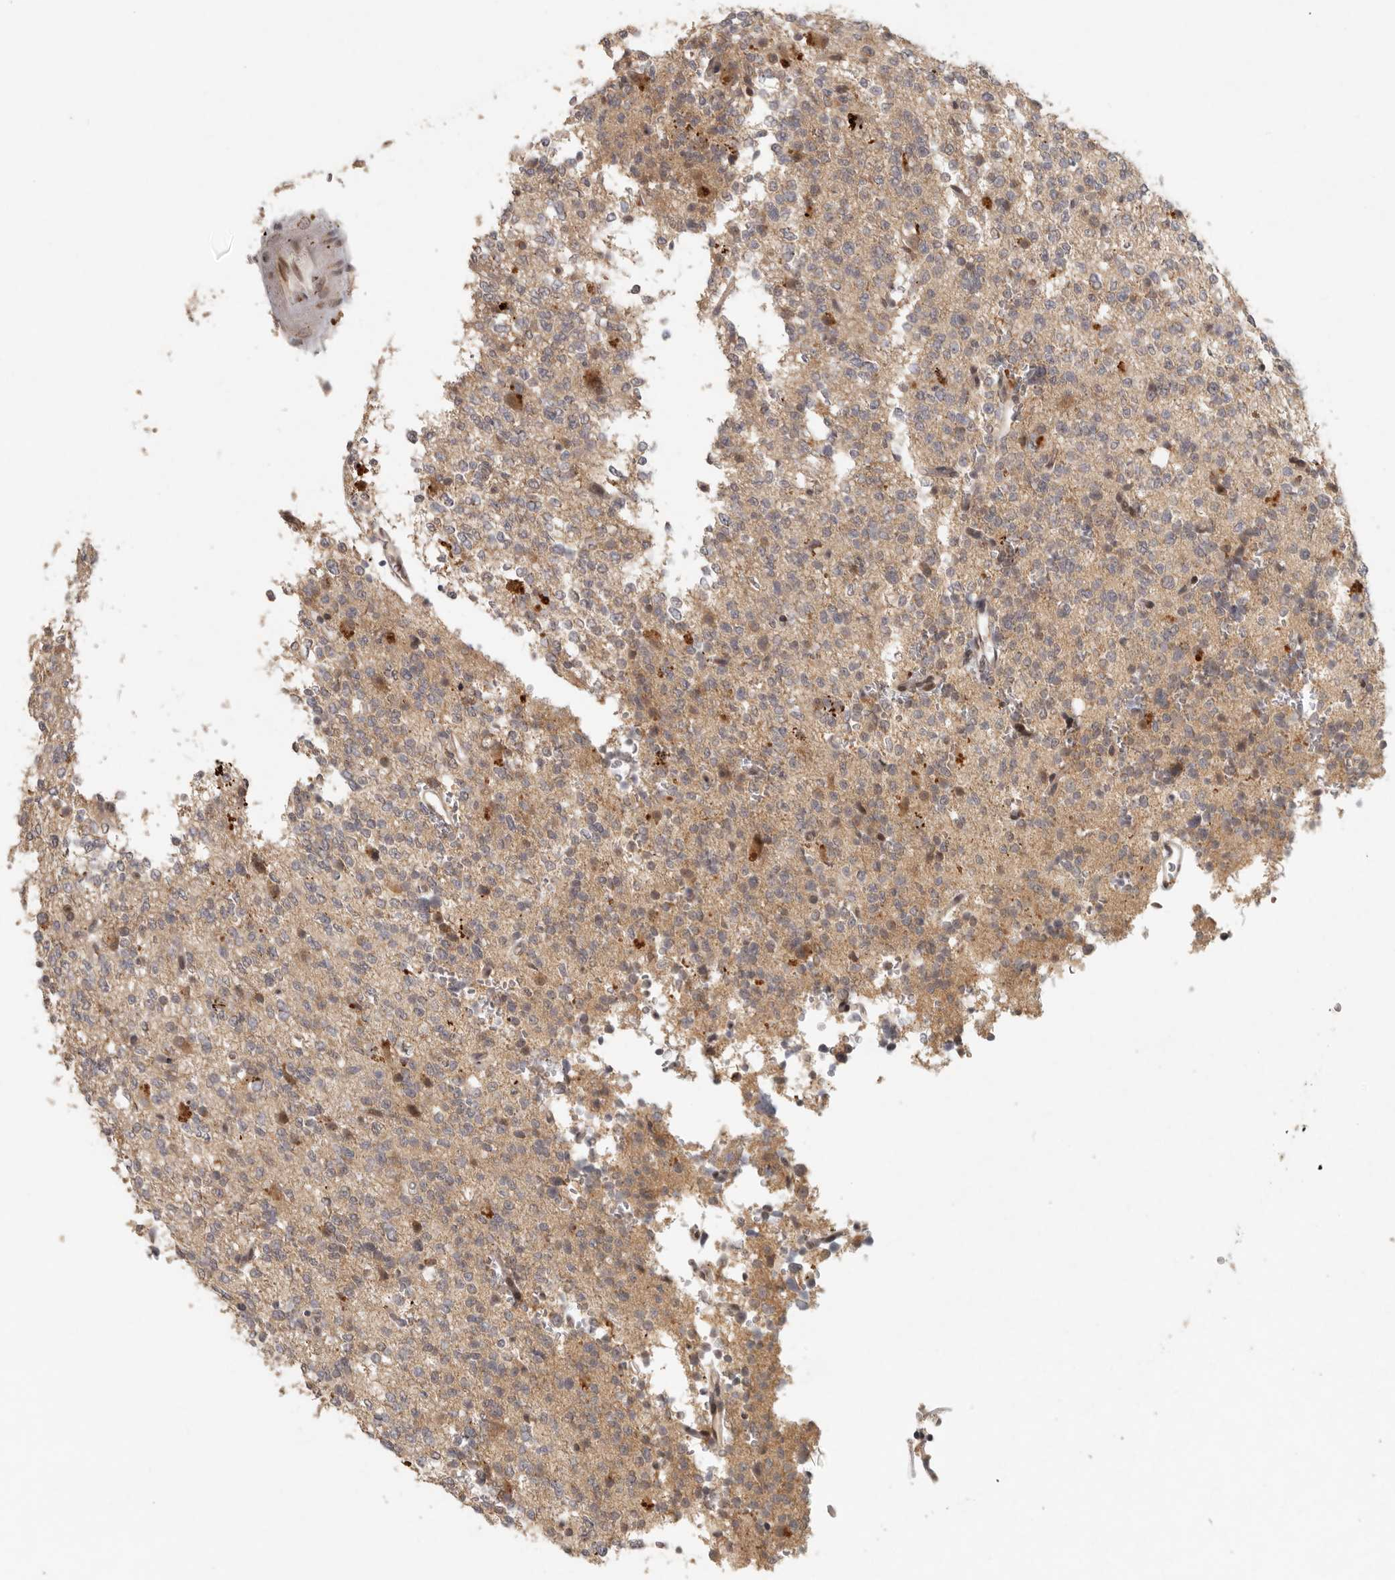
{"staining": {"intensity": "weak", "quantity": ">75%", "location": "cytoplasmic/membranous"}, "tissue": "glioma", "cell_type": "Tumor cells", "image_type": "cancer", "snomed": [{"axis": "morphology", "description": "Glioma, malignant, High grade"}, {"axis": "topography", "description": "Brain"}], "caption": "Protein analysis of malignant glioma (high-grade) tissue shows weak cytoplasmic/membranous expression in about >75% of tumor cells.", "gene": "LRRC75A", "patient": {"sex": "female", "age": 62}}